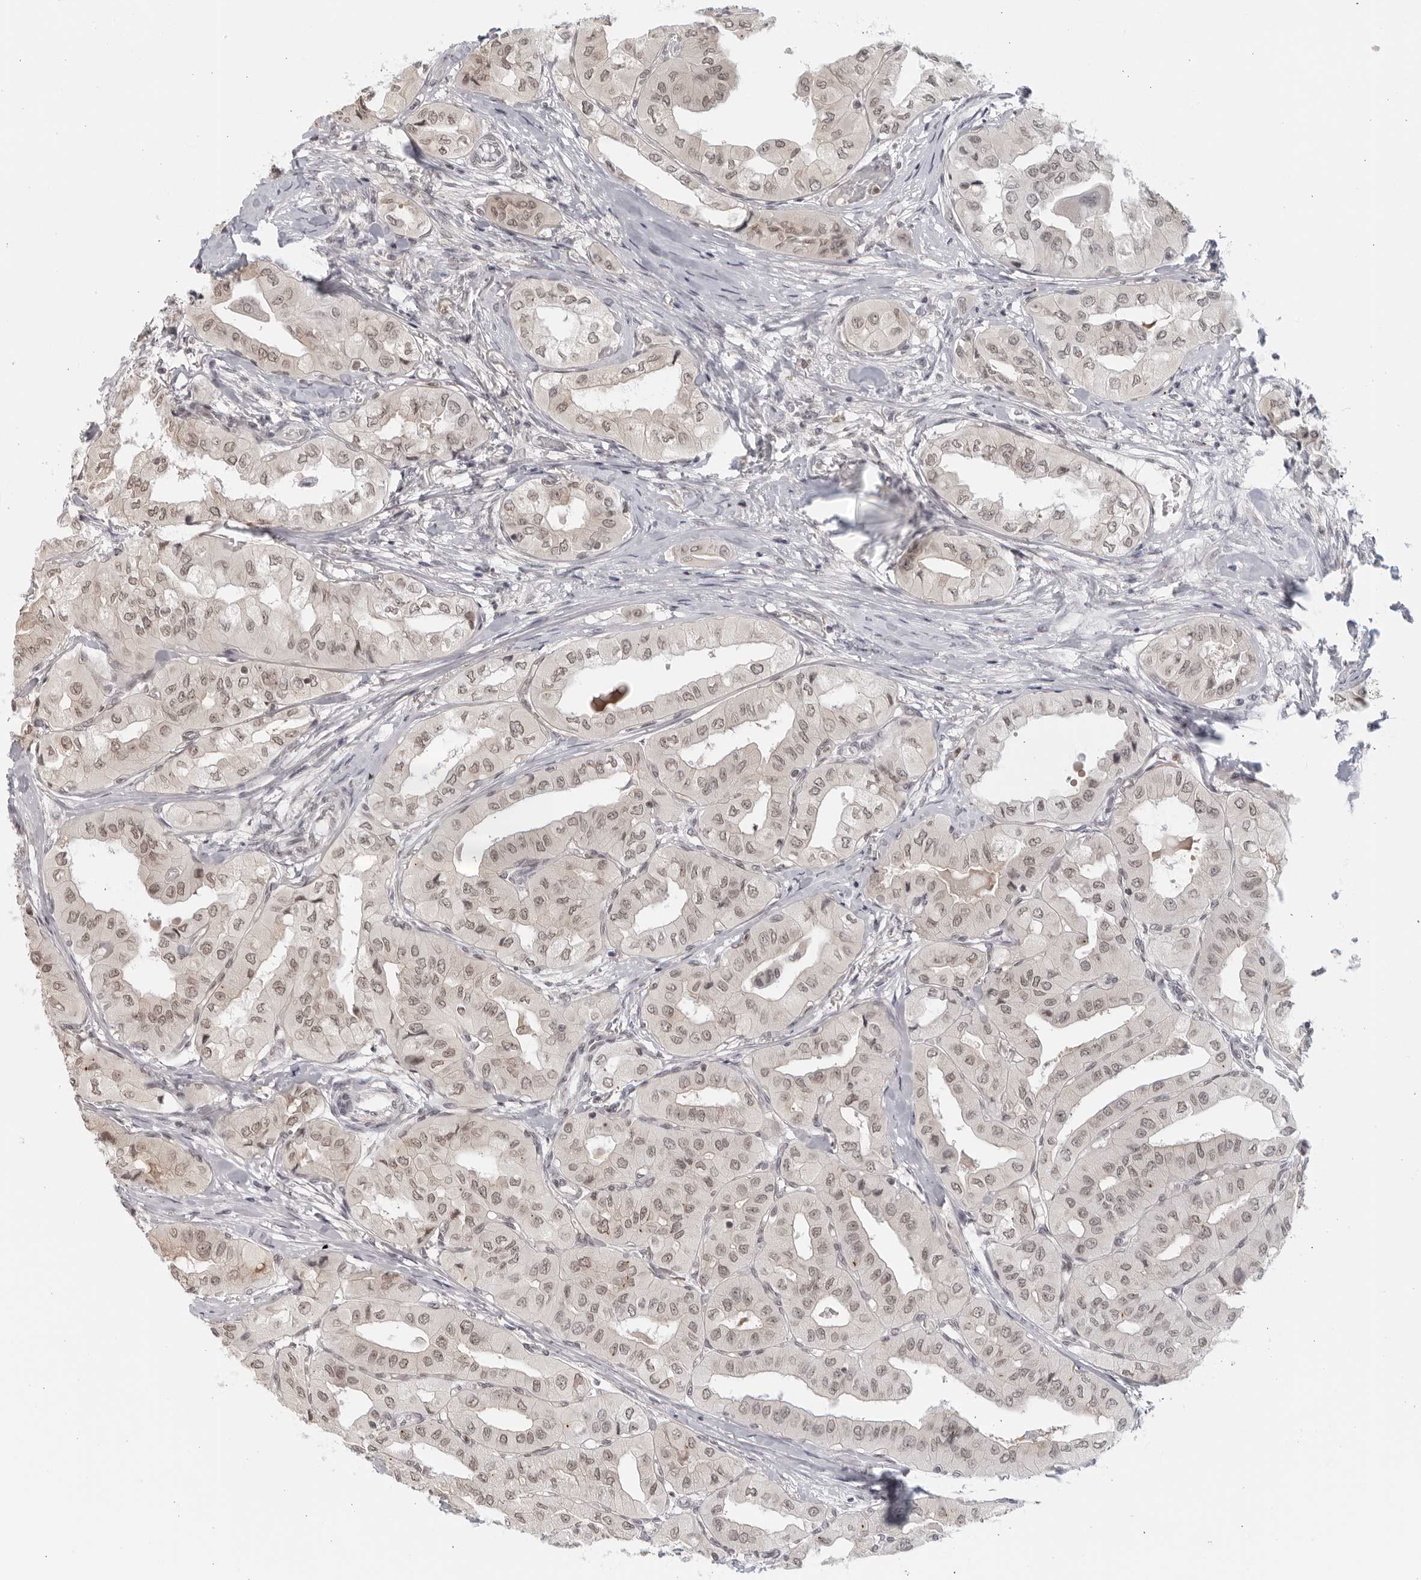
{"staining": {"intensity": "weak", "quantity": "25%-75%", "location": "nuclear"}, "tissue": "thyroid cancer", "cell_type": "Tumor cells", "image_type": "cancer", "snomed": [{"axis": "morphology", "description": "Papillary adenocarcinoma, NOS"}, {"axis": "topography", "description": "Thyroid gland"}], "caption": "There is low levels of weak nuclear staining in tumor cells of thyroid papillary adenocarcinoma, as demonstrated by immunohistochemical staining (brown color).", "gene": "RAB11FIP3", "patient": {"sex": "female", "age": 59}}